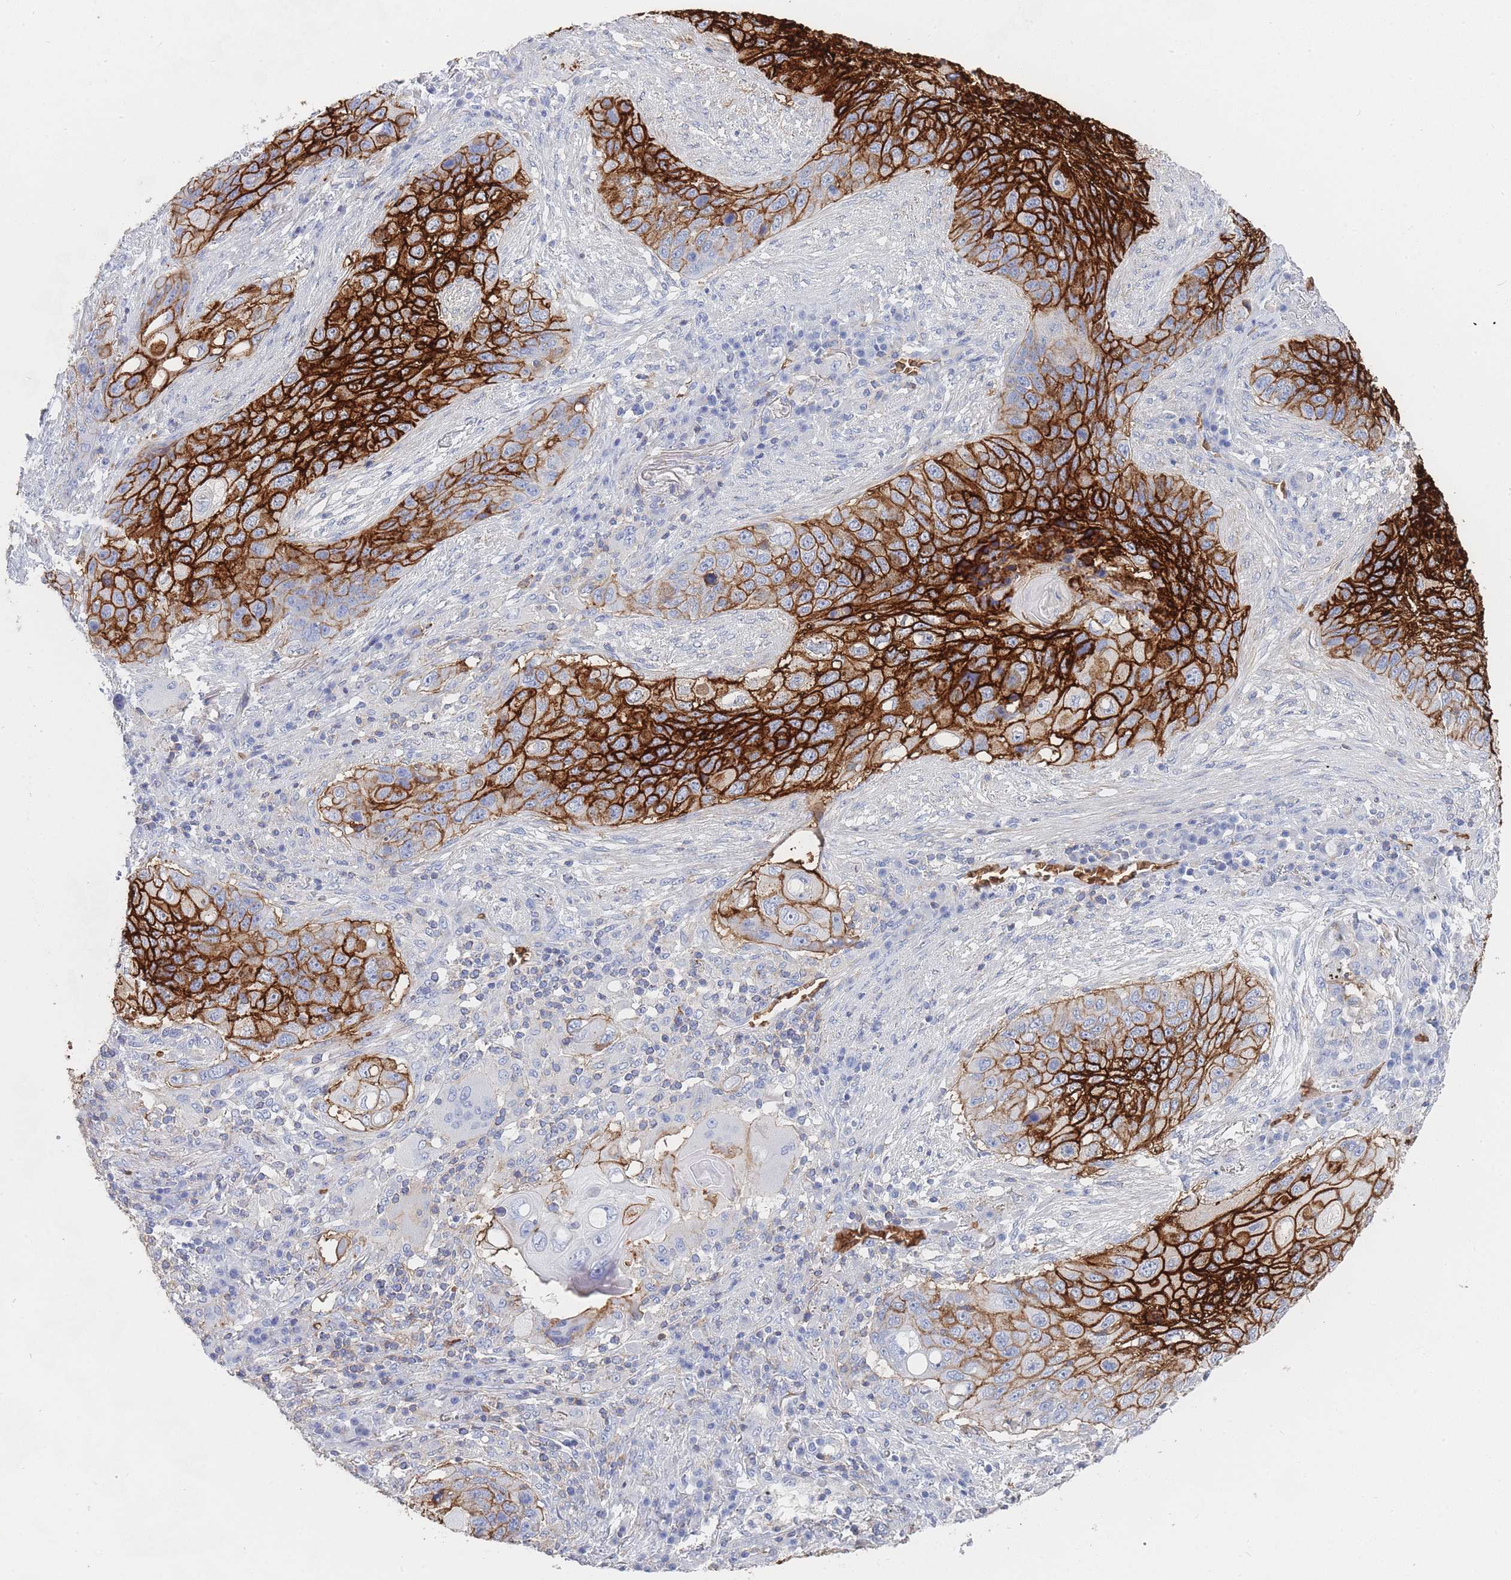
{"staining": {"intensity": "strong", "quantity": ">75%", "location": "cytoplasmic/membranous"}, "tissue": "lung cancer", "cell_type": "Tumor cells", "image_type": "cancer", "snomed": [{"axis": "morphology", "description": "Squamous cell carcinoma, NOS"}, {"axis": "topography", "description": "Lung"}], "caption": "Brown immunohistochemical staining in human squamous cell carcinoma (lung) reveals strong cytoplasmic/membranous positivity in approximately >75% of tumor cells.", "gene": "SLC2A1", "patient": {"sex": "female", "age": 63}}